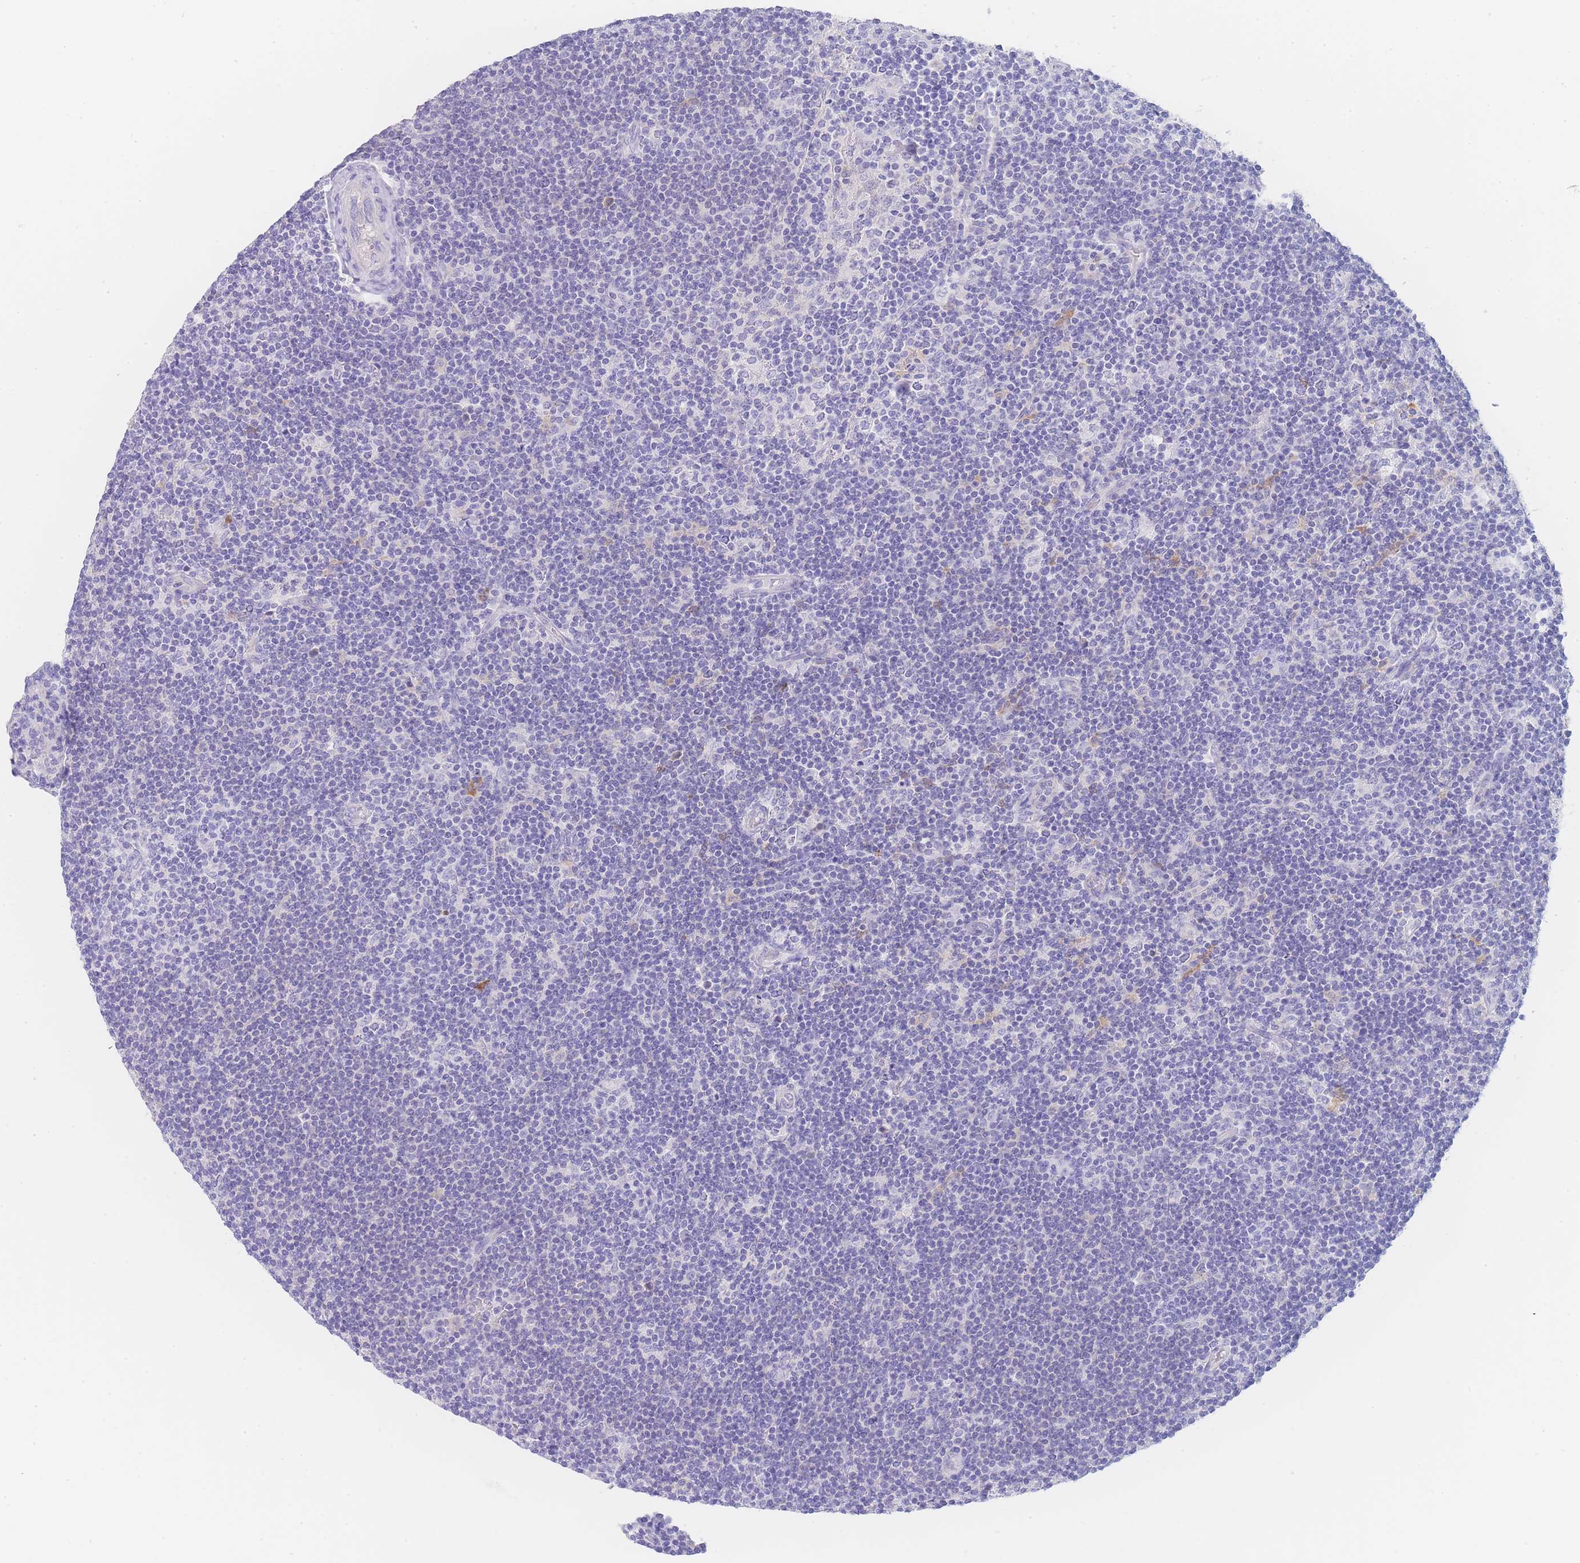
{"staining": {"intensity": "negative", "quantity": "none", "location": "none"}, "tissue": "lymphoma", "cell_type": "Tumor cells", "image_type": "cancer", "snomed": [{"axis": "morphology", "description": "Hodgkin's disease, NOS"}, {"axis": "topography", "description": "Lymph node"}], "caption": "IHC image of neoplastic tissue: human lymphoma stained with DAB shows no significant protein staining in tumor cells.", "gene": "LZTFL1", "patient": {"sex": "female", "age": 57}}